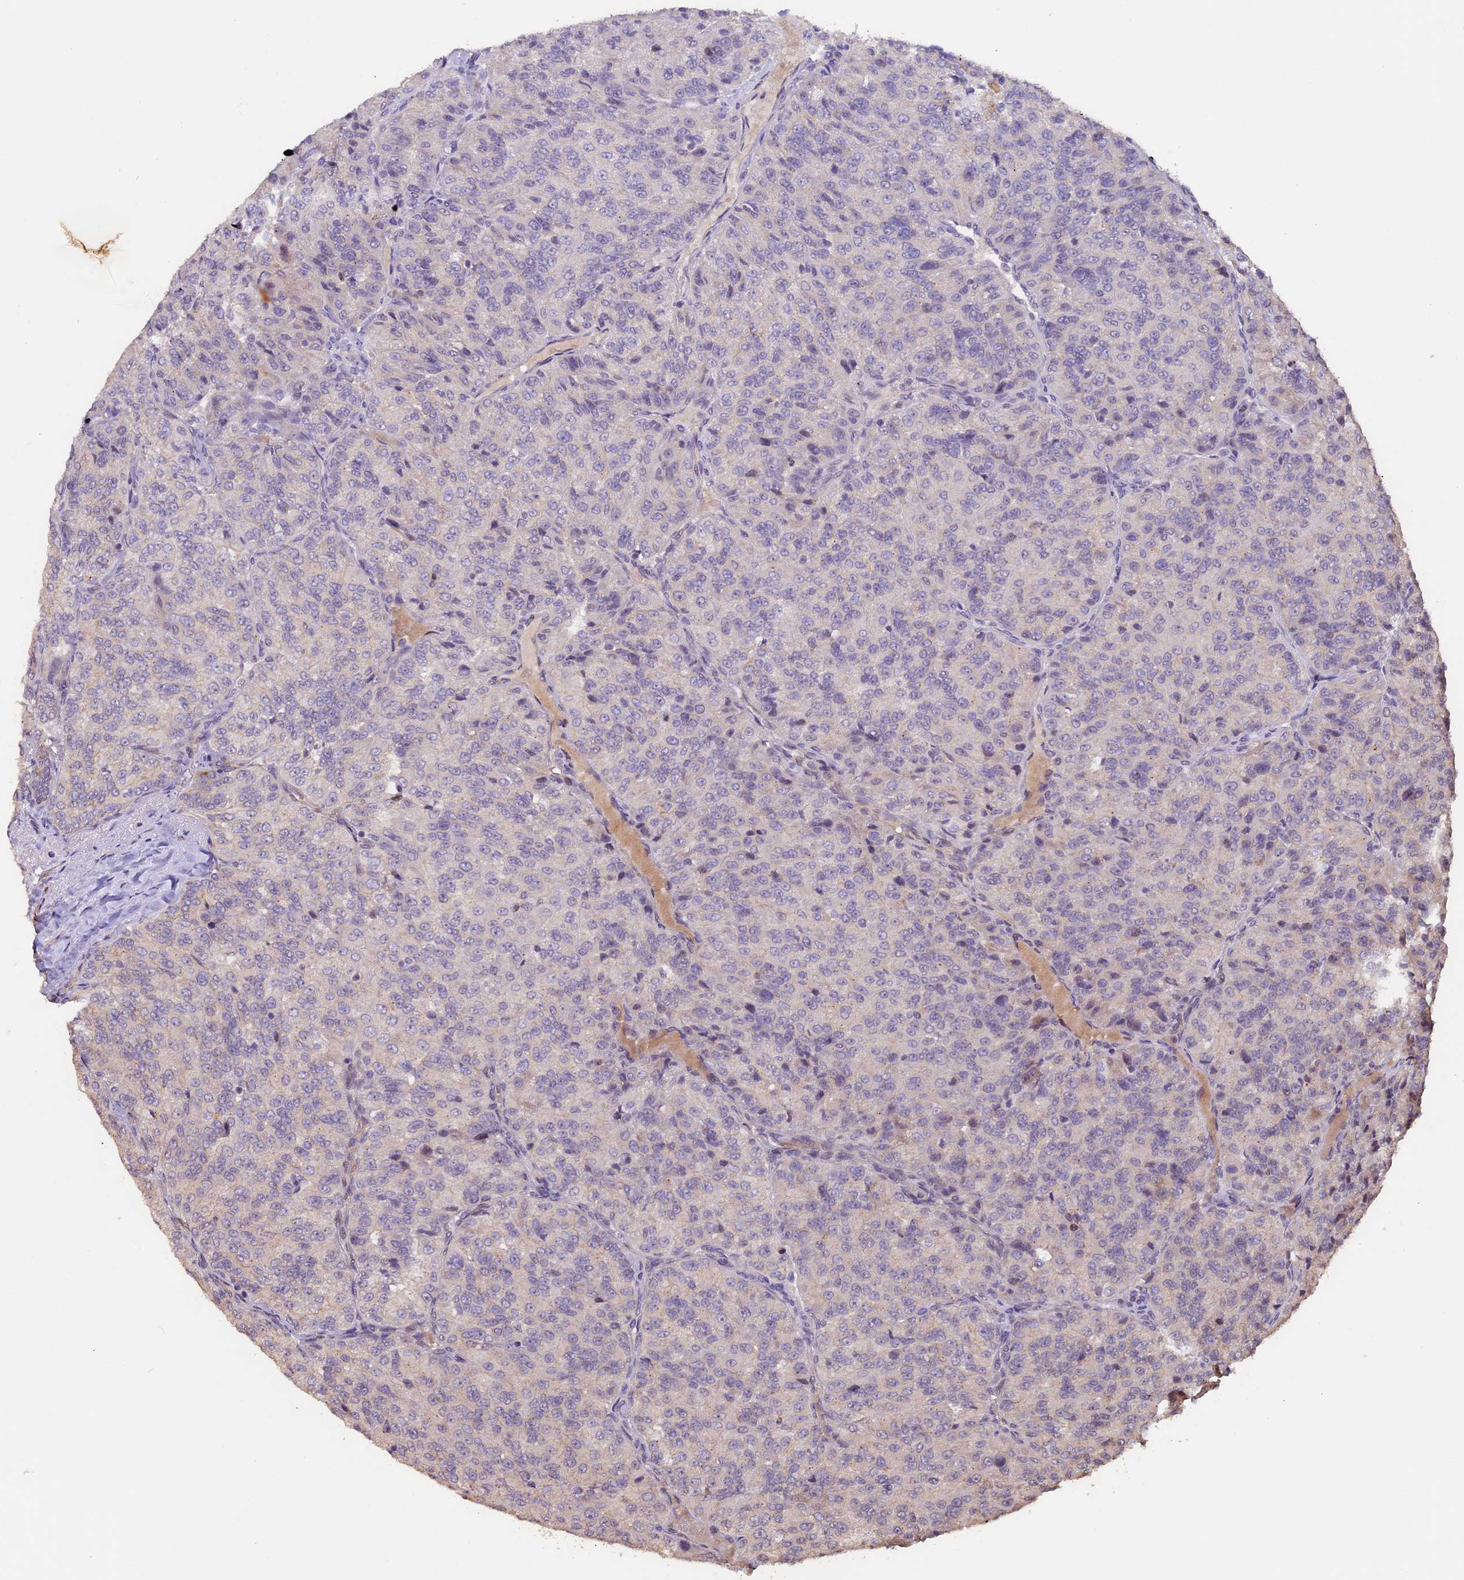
{"staining": {"intensity": "negative", "quantity": "none", "location": "none"}, "tissue": "renal cancer", "cell_type": "Tumor cells", "image_type": "cancer", "snomed": [{"axis": "morphology", "description": "Adenocarcinoma, NOS"}, {"axis": "topography", "description": "Kidney"}], "caption": "This is a micrograph of immunohistochemistry (IHC) staining of renal cancer, which shows no expression in tumor cells.", "gene": "GNB5", "patient": {"sex": "female", "age": 63}}